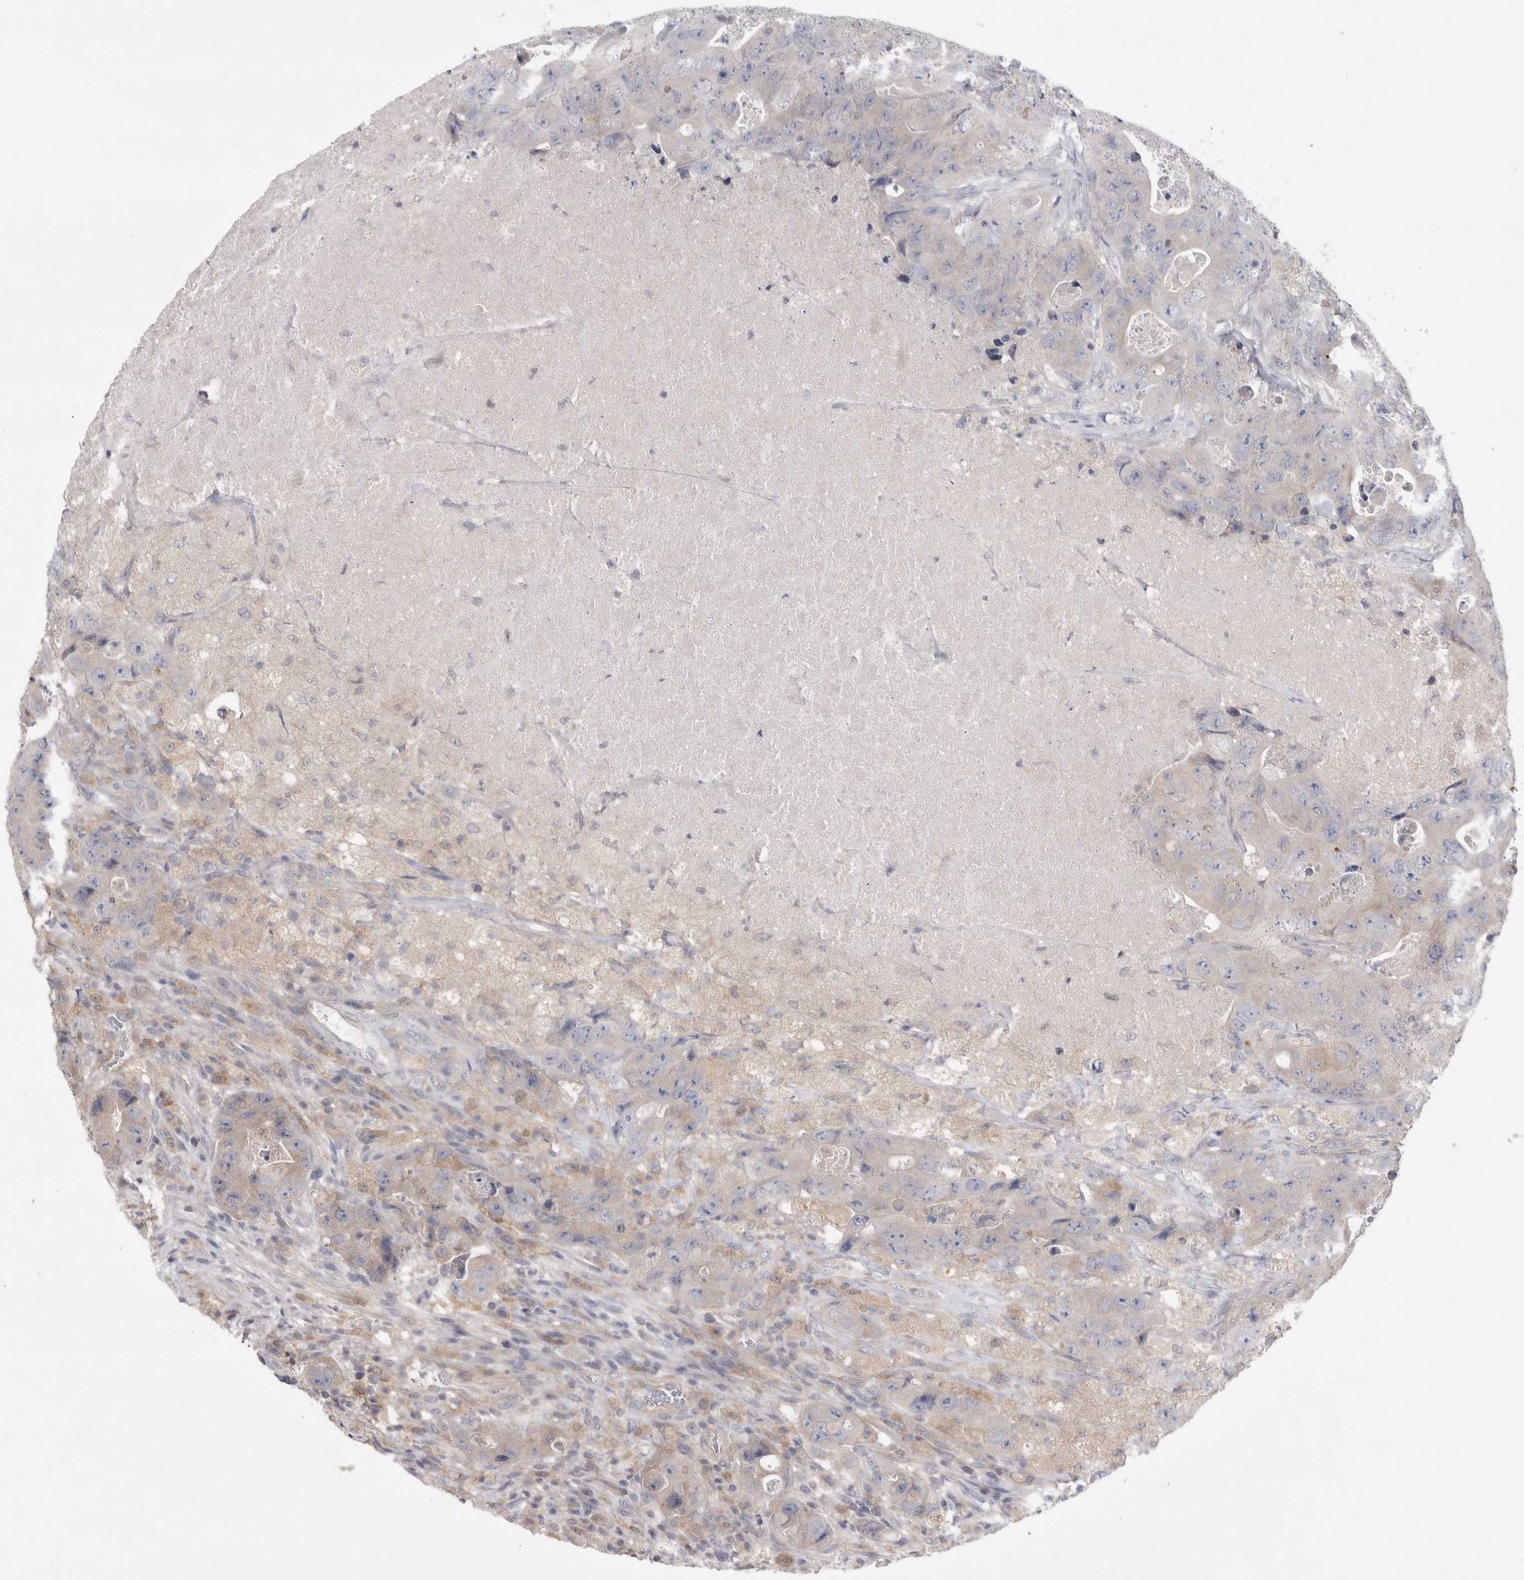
{"staining": {"intensity": "weak", "quantity": "<25%", "location": "cytoplasmic/membranous"}, "tissue": "colorectal cancer", "cell_type": "Tumor cells", "image_type": "cancer", "snomed": [{"axis": "morphology", "description": "Adenocarcinoma, NOS"}, {"axis": "topography", "description": "Colon"}], "caption": "The histopathology image demonstrates no significant expression in tumor cells of colorectal cancer.", "gene": "SRD5A3", "patient": {"sex": "female", "age": 46}}